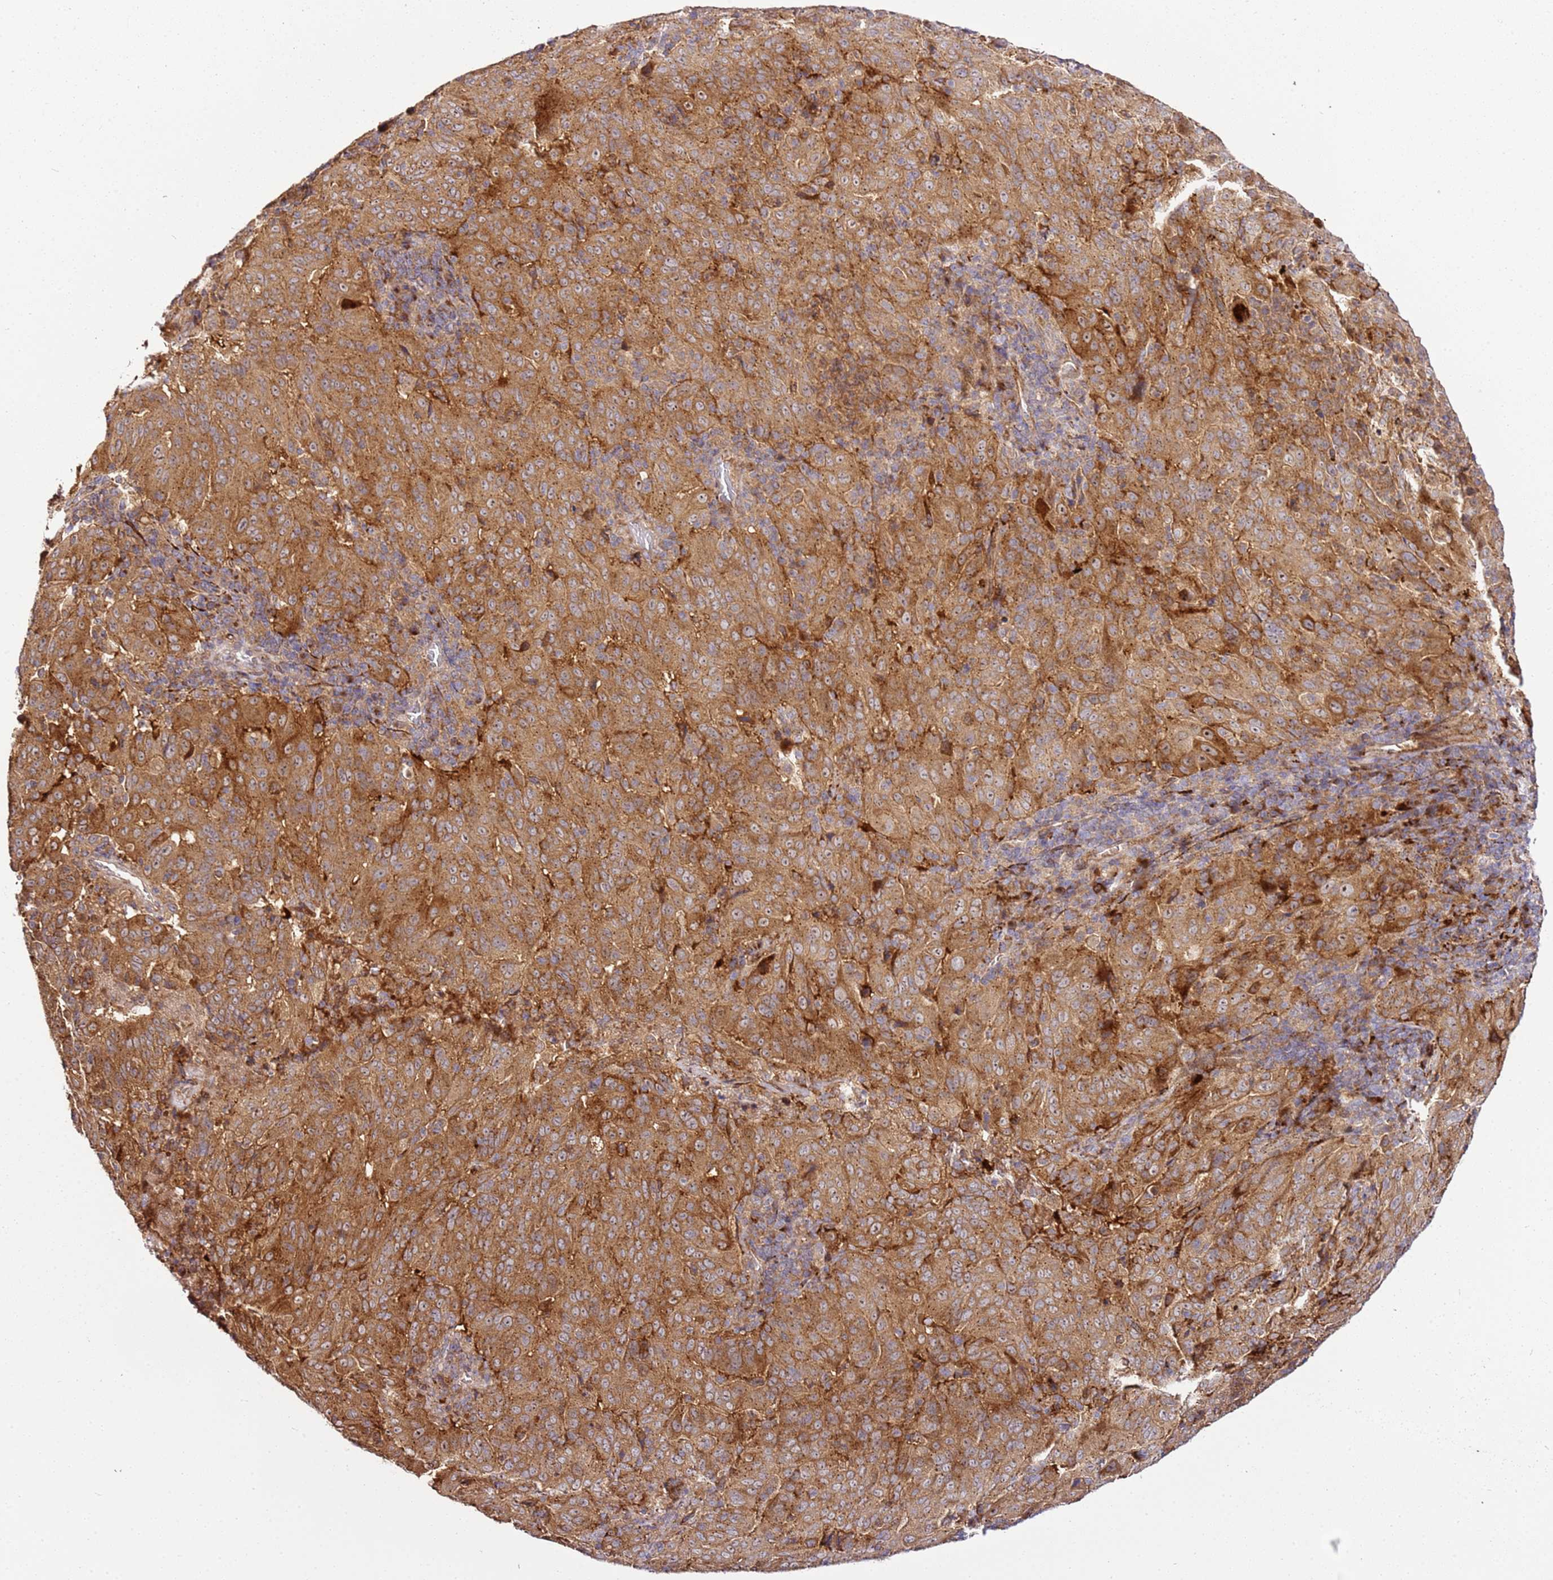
{"staining": {"intensity": "moderate", "quantity": ">75%", "location": "cytoplasmic/membranous"}, "tissue": "pancreatic cancer", "cell_type": "Tumor cells", "image_type": "cancer", "snomed": [{"axis": "morphology", "description": "Adenocarcinoma, NOS"}, {"axis": "topography", "description": "Pancreas"}], "caption": "Immunohistochemistry staining of pancreatic adenocarcinoma, which shows medium levels of moderate cytoplasmic/membranous positivity in about >75% of tumor cells indicating moderate cytoplasmic/membranous protein staining. The staining was performed using DAB (3,3'-diaminobenzidine) (brown) for protein detection and nuclei were counterstained in hematoxylin (blue).", "gene": "PVRIG", "patient": {"sex": "male", "age": 63}}